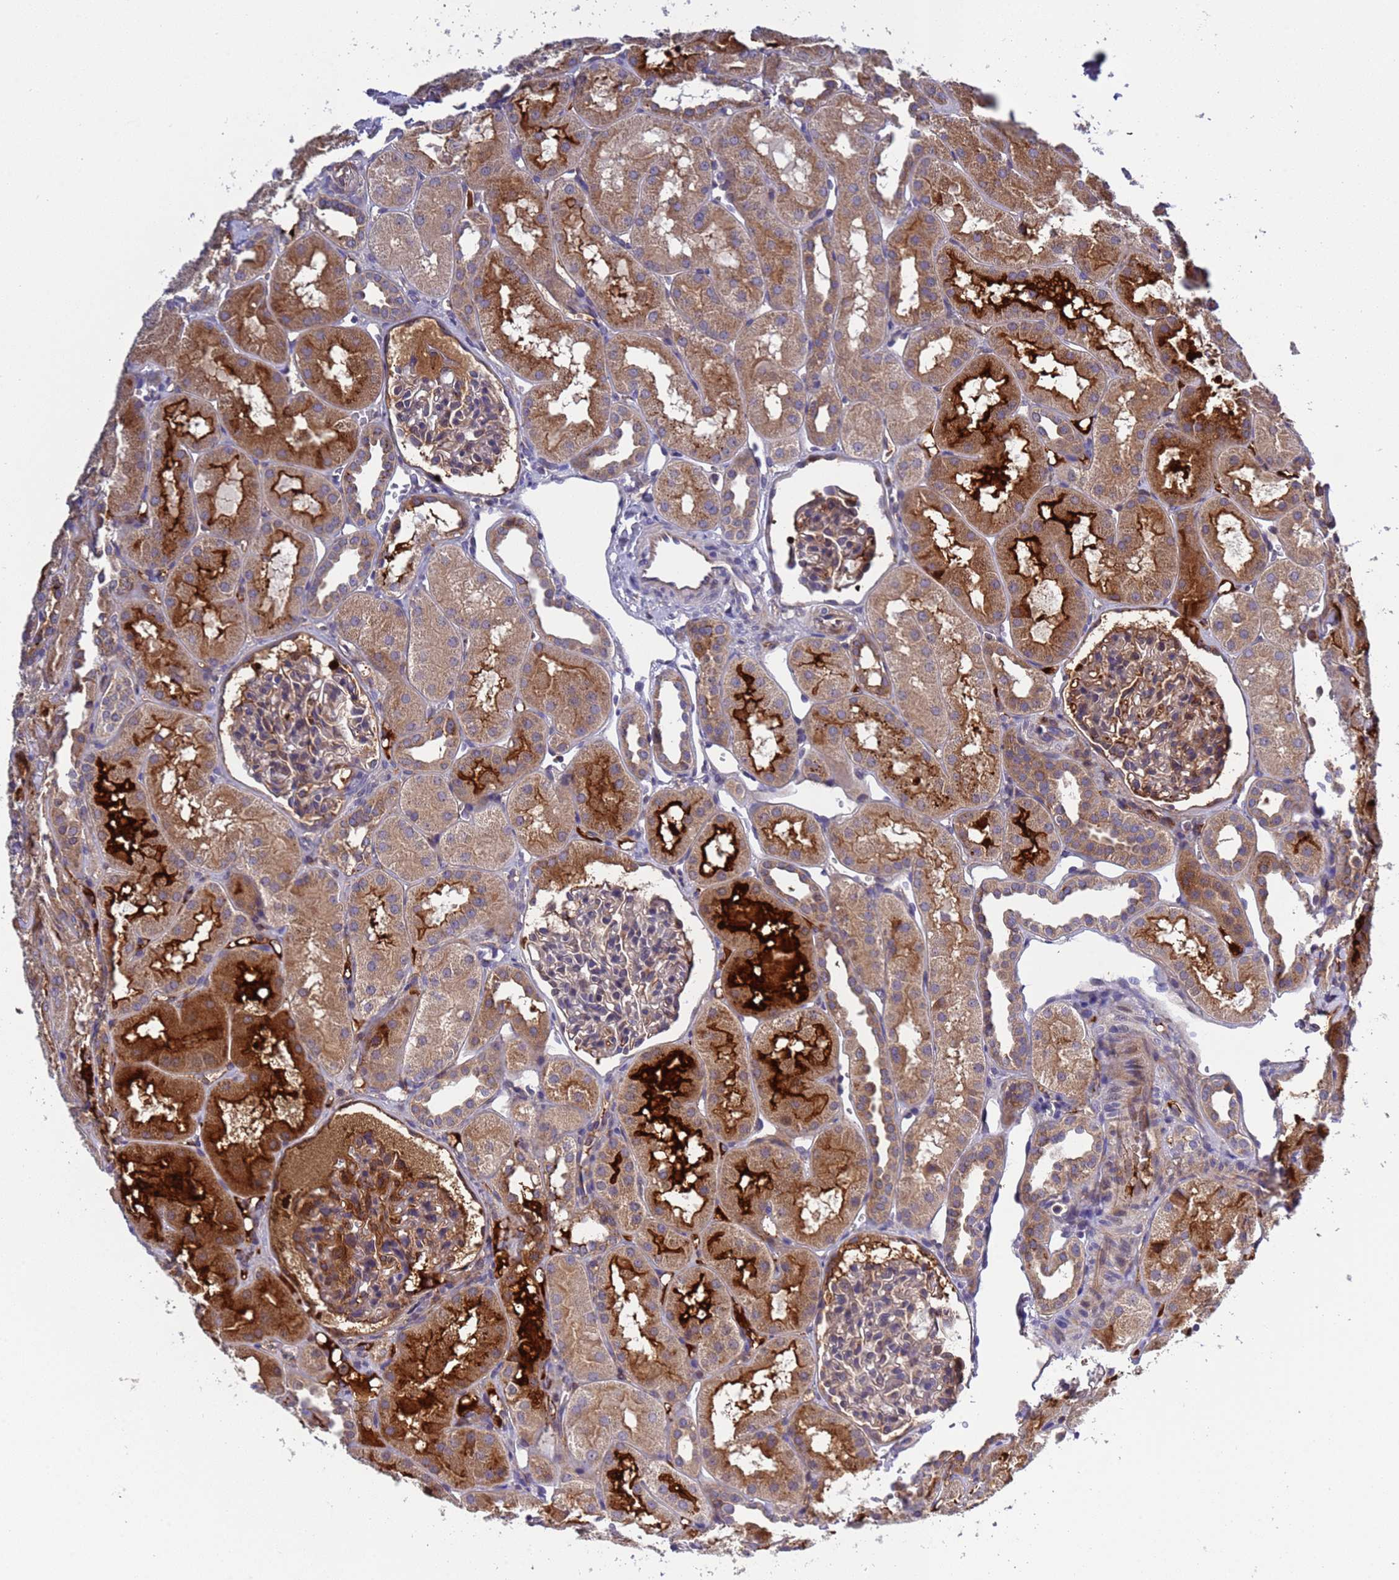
{"staining": {"intensity": "weak", "quantity": "<25%", "location": "cytoplasmic/membranous"}, "tissue": "kidney", "cell_type": "Cells in glomeruli", "image_type": "normal", "snomed": [{"axis": "morphology", "description": "Normal tissue, NOS"}, {"axis": "topography", "description": "Kidney"}, {"axis": "topography", "description": "Urinary bladder"}], "caption": "This micrograph is of normal kidney stained with immunohistochemistry to label a protein in brown with the nuclei are counter-stained blue. There is no staining in cells in glomeruli.", "gene": "PARP16", "patient": {"sex": "male", "age": 16}}